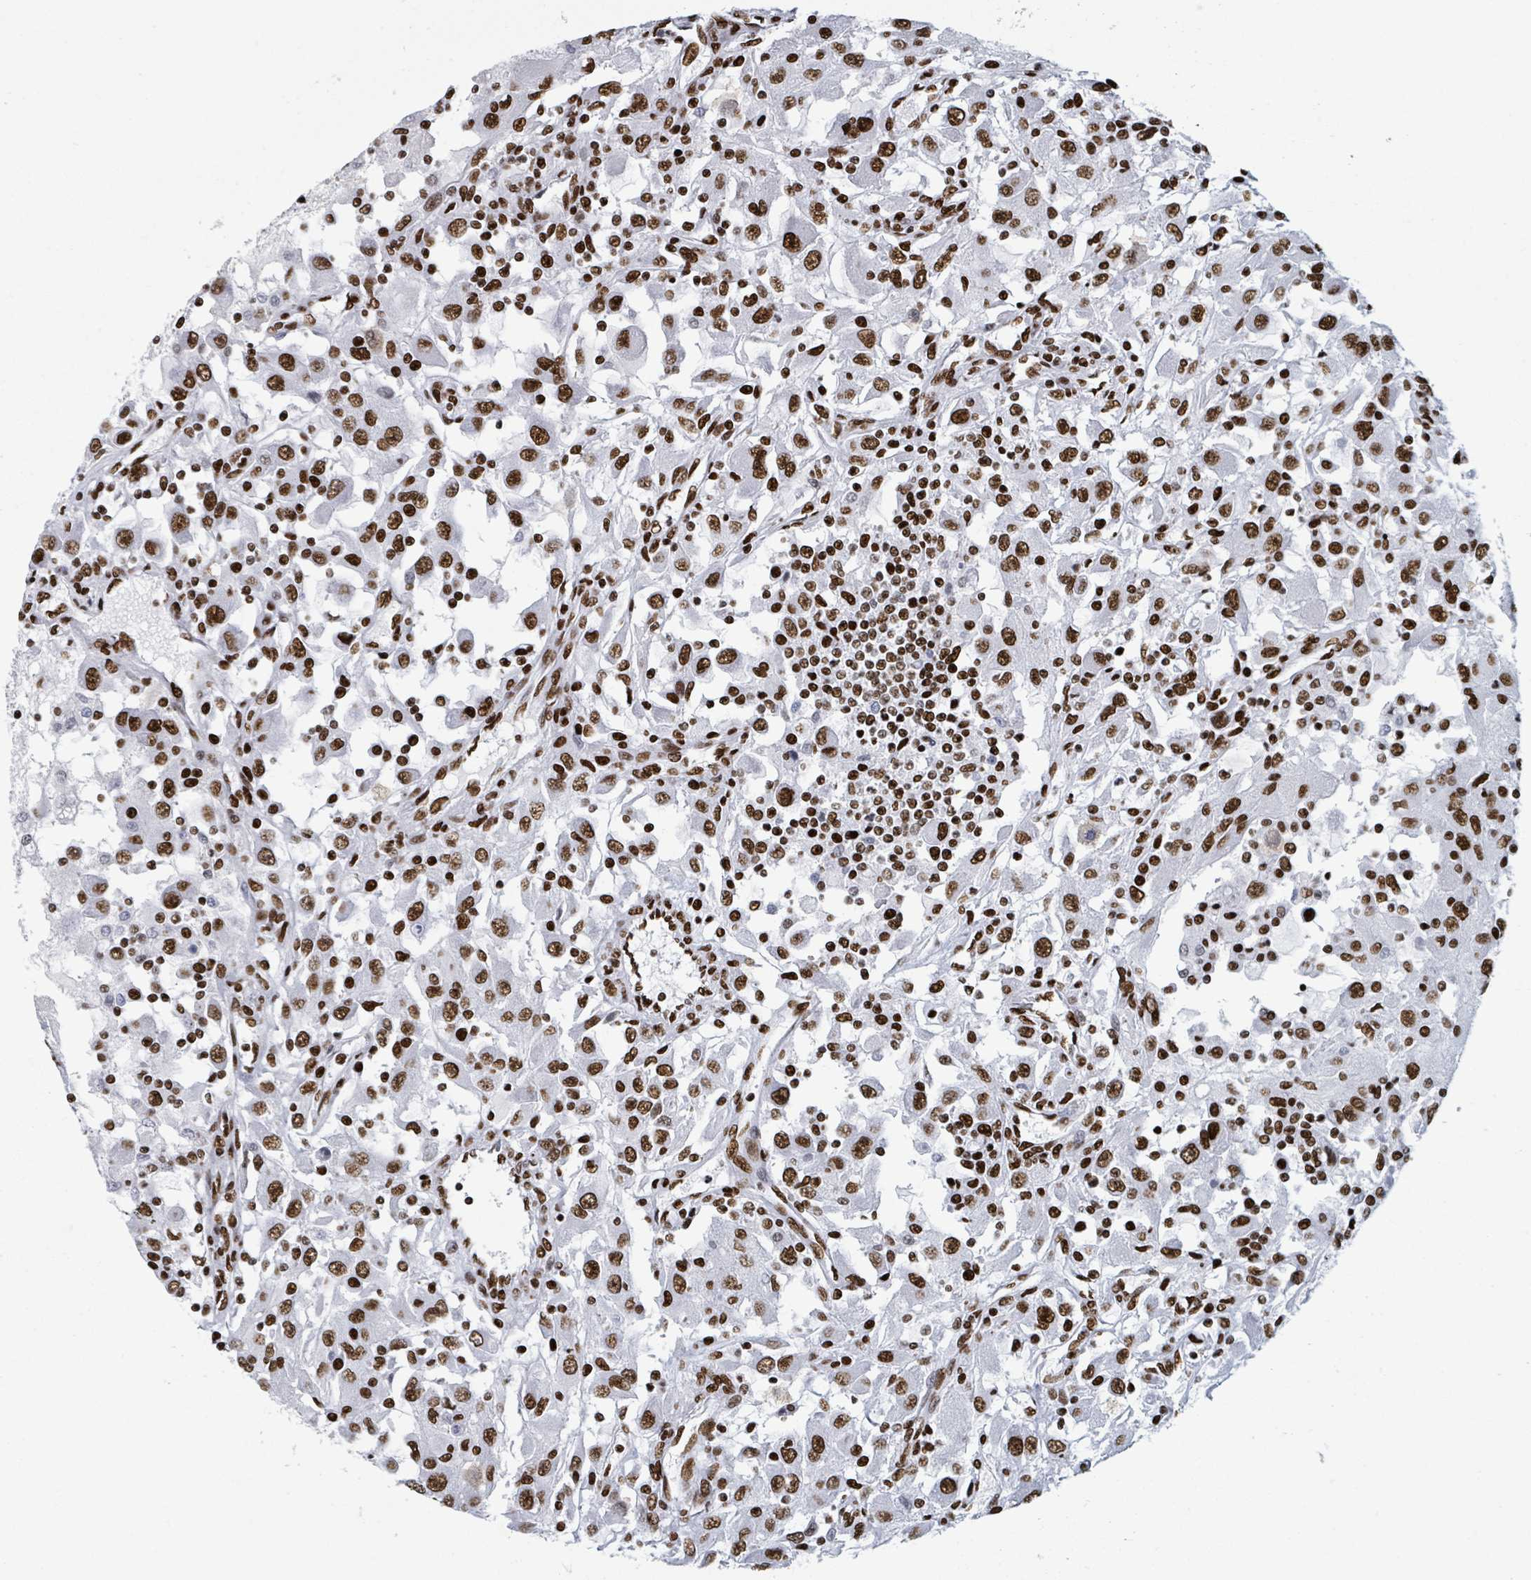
{"staining": {"intensity": "strong", "quantity": ">75%", "location": "cytoplasmic/membranous"}, "tissue": "renal cancer", "cell_type": "Tumor cells", "image_type": "cancer", "snomed": [{"axis": "morphology", "description": "Adenocarcinoma, NOS"}, {"axis": "topography", "description": "Kidney"}], "caption": "Renal cancer (adenocarcinoma) stained with IHC demonstrates strong cytoplasmic/membranous staining in approximately >75% of tumor cells.", "gene": "DHX16", "patient": {"sex": "female", "age": 67}}